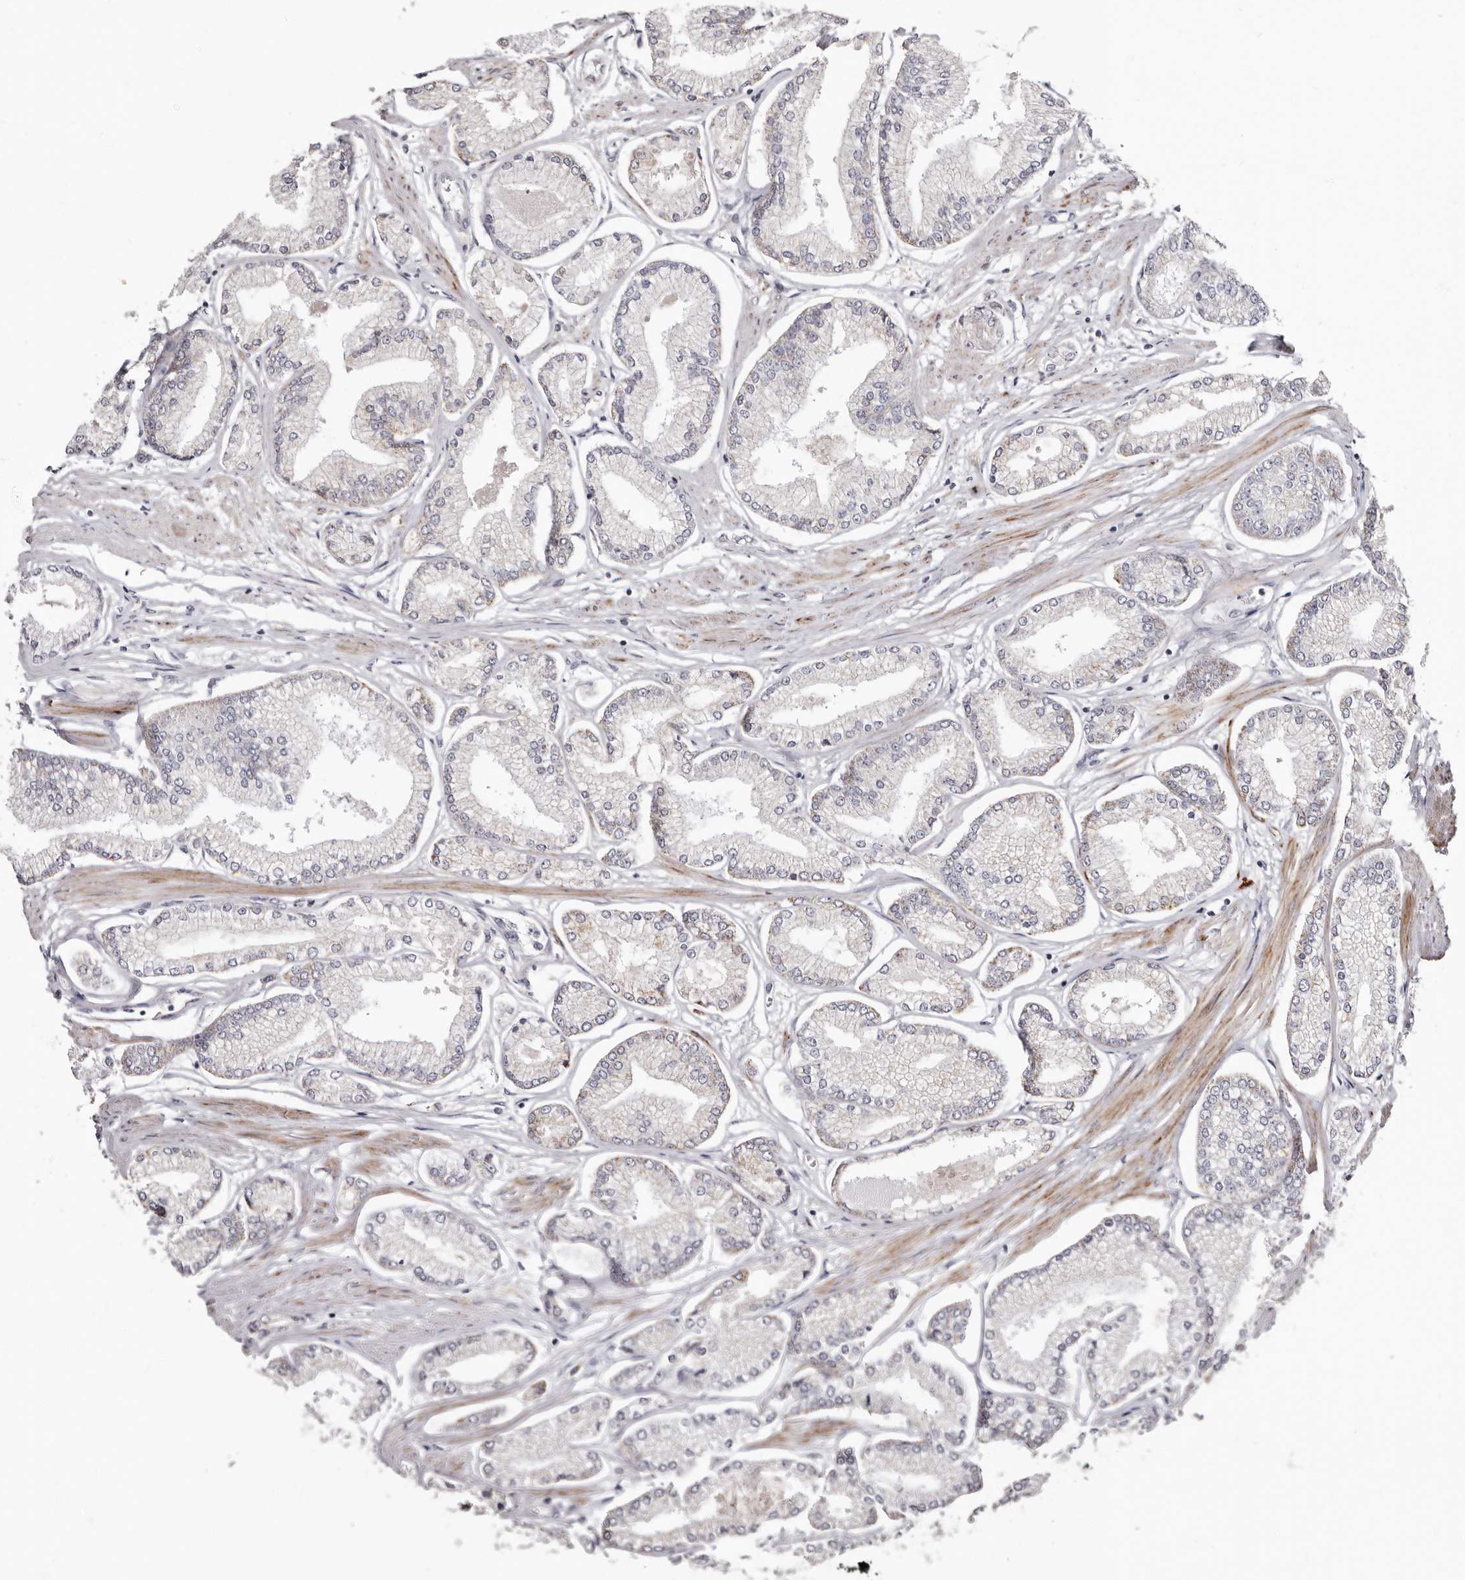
{"staining": {"intensity": "negative", "quantity": "none", "location": "none"}, "tissue": "prostate cancer", "cell_type": "Tumor cells", "image_type": "cancer", "snomed": [{"axis": "morphology", "description": "Adenocarcinoma, Low grade"}, {"axis": "topography", "description": "Prostate"}], "caption": "Tumor cells are negative for brown protein staining in prostate cancer (low-grade adenocarcinoma).", "gene": "PHF20L1", "patient": {"sex": "male", "age": 52}}